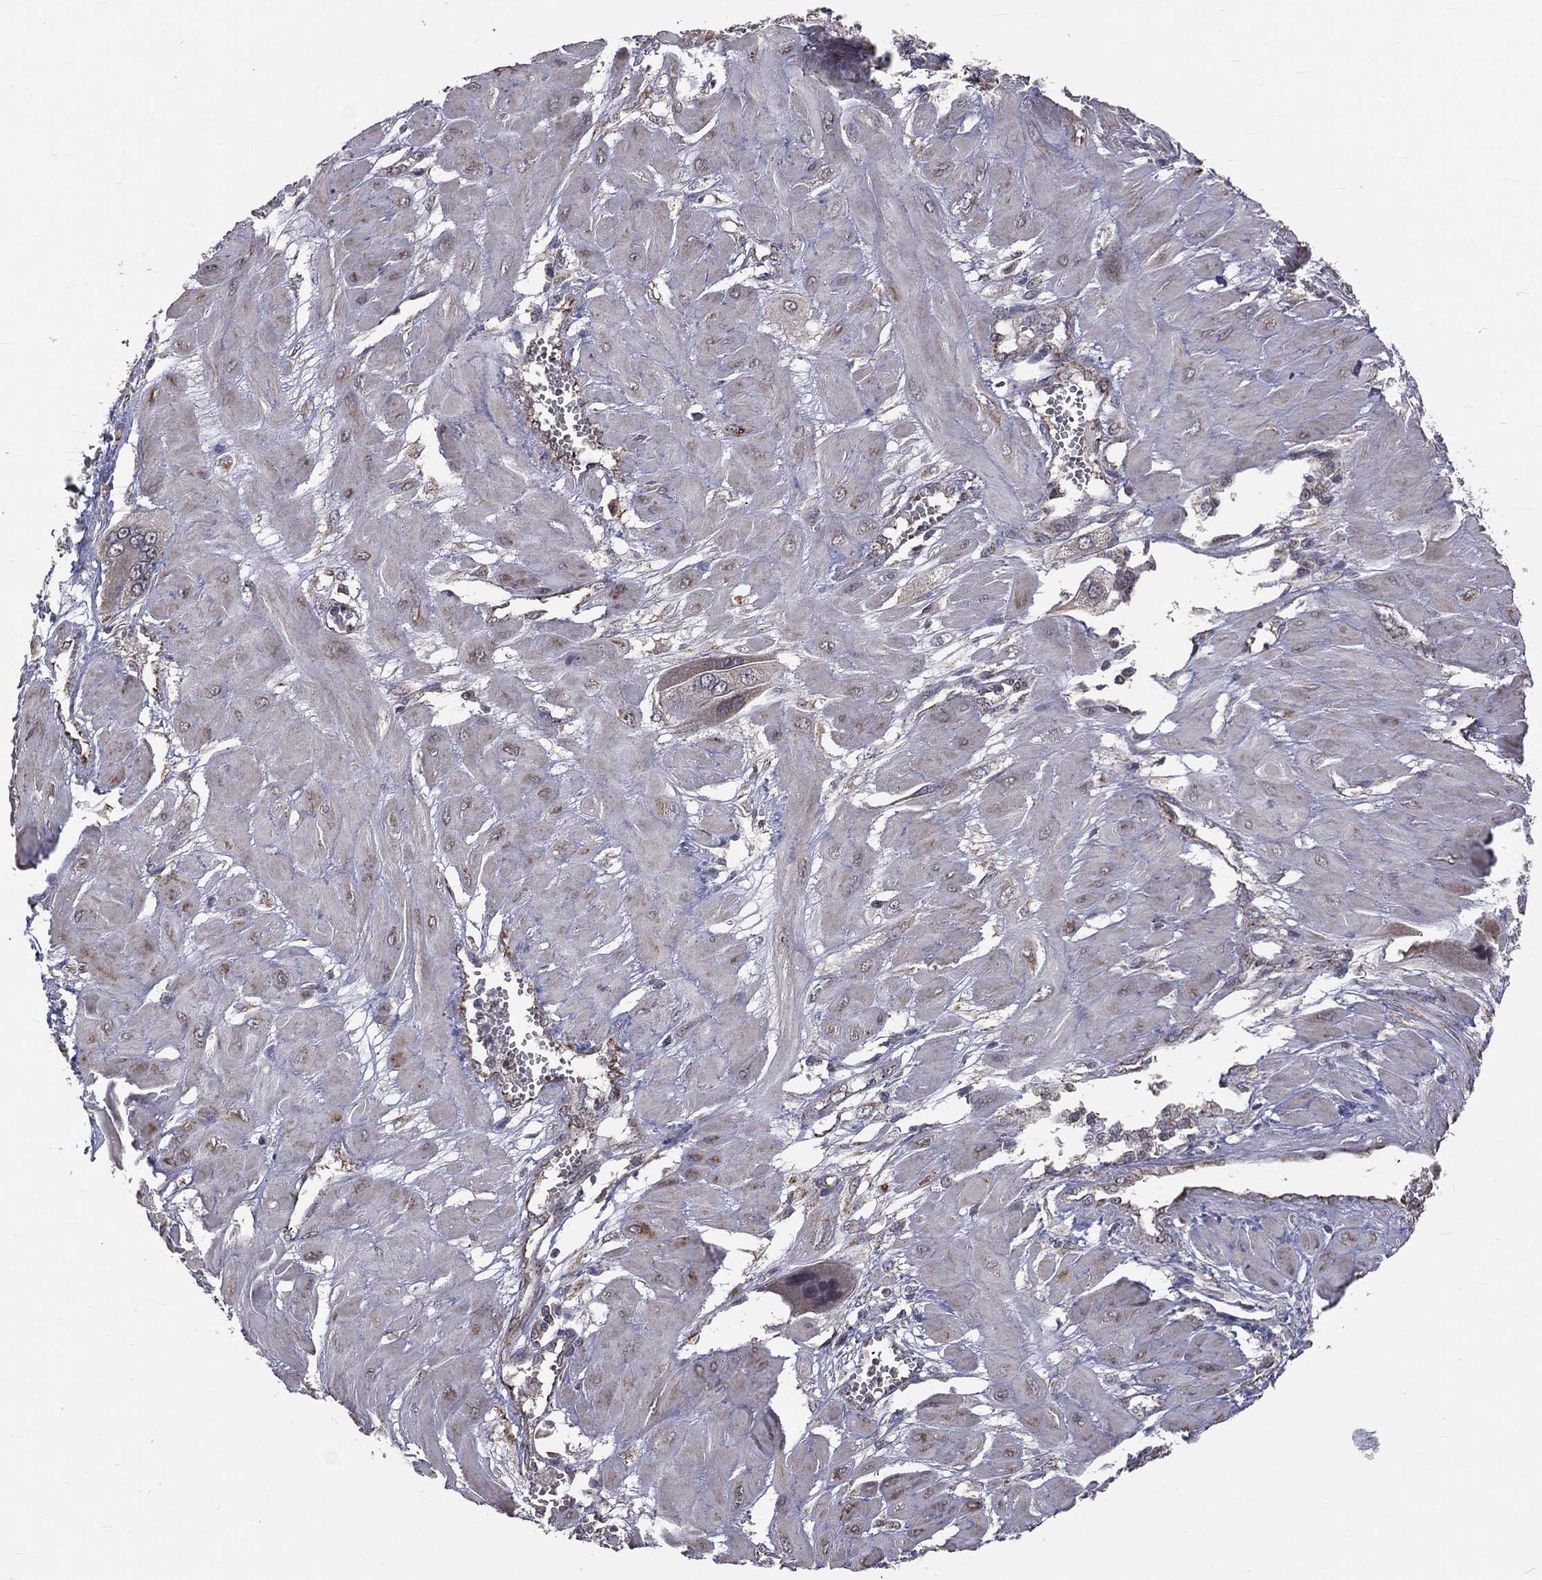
{"staining": {"intensity": "negative", "quantity": "none", "location": "none"}, "tissue": "cervical cancer", "cell_type": "Tumor cells", "image_type": "cancer", "snomed": [{"axis": "morphology", "description": "Squamous cell carcinoma, NOS"}, {"axis": "topography", "description": "Cervix"}], "caption": "High power microscopy image of an IHC micrograph of squamous cell carcinoma (cervical), revealing no significant positivity in tumor cells.", "gene": "MRPL46", "patient": {"sex": "female", "age": 34}}